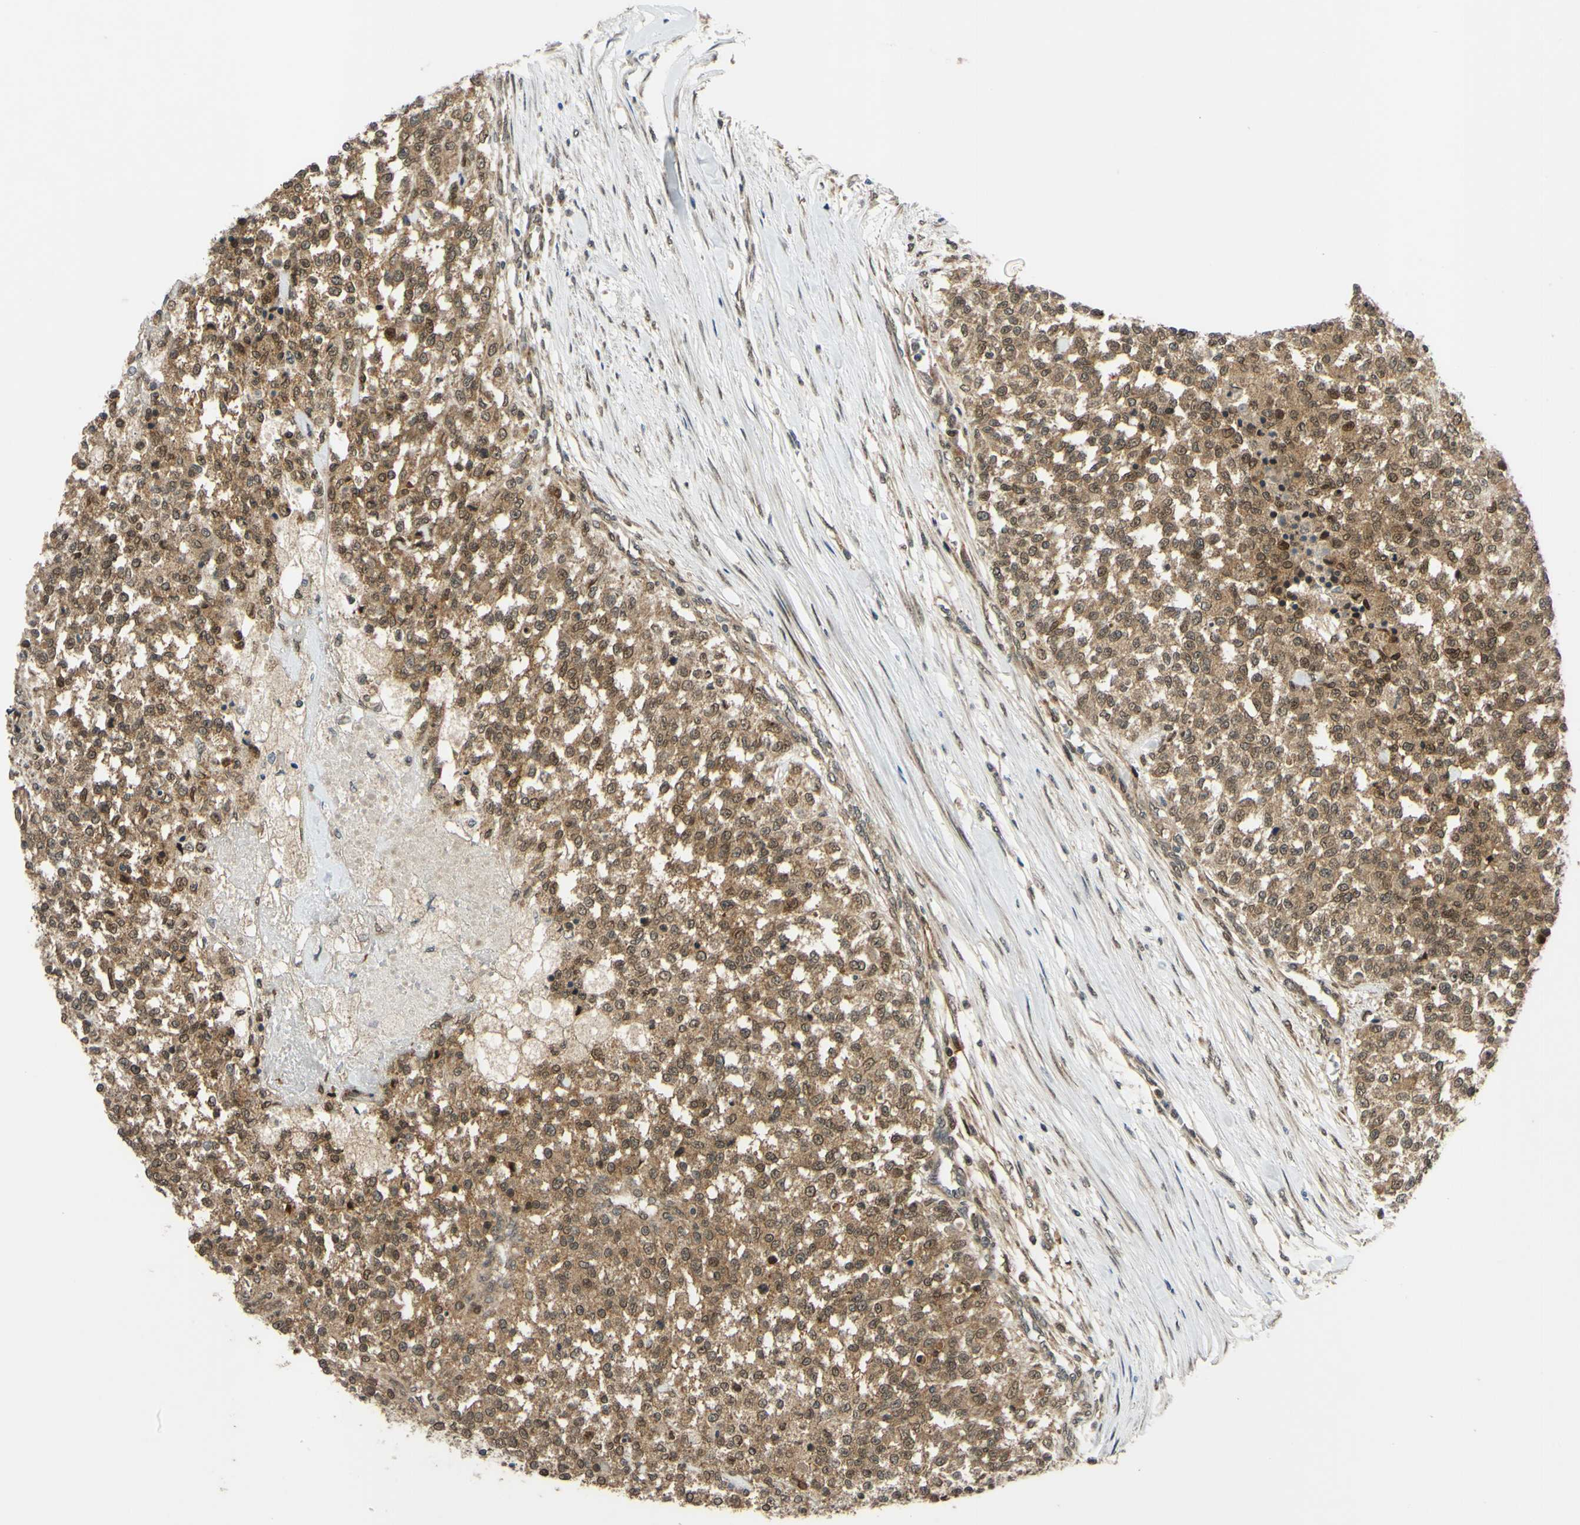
{"staining": {"intensity": "moderate", "quantity": ">75%", "location": "cytoplasmic/membranous,nuclear"}, "tissue": "testis cancer", "cell_type": "Tumor cells", "image_type": "cancer", "snomed": [{"axis": "morphology", "description": "Seminoma, NOS"}, {"axis": "topography", "description": "Testis"}], "caption": "Human testis seminoma stained with a protein marker demonstrates moderate staining in tumor cells.", "gene": "ABCC8", "patient": {"sex": "male", "age": 59}}